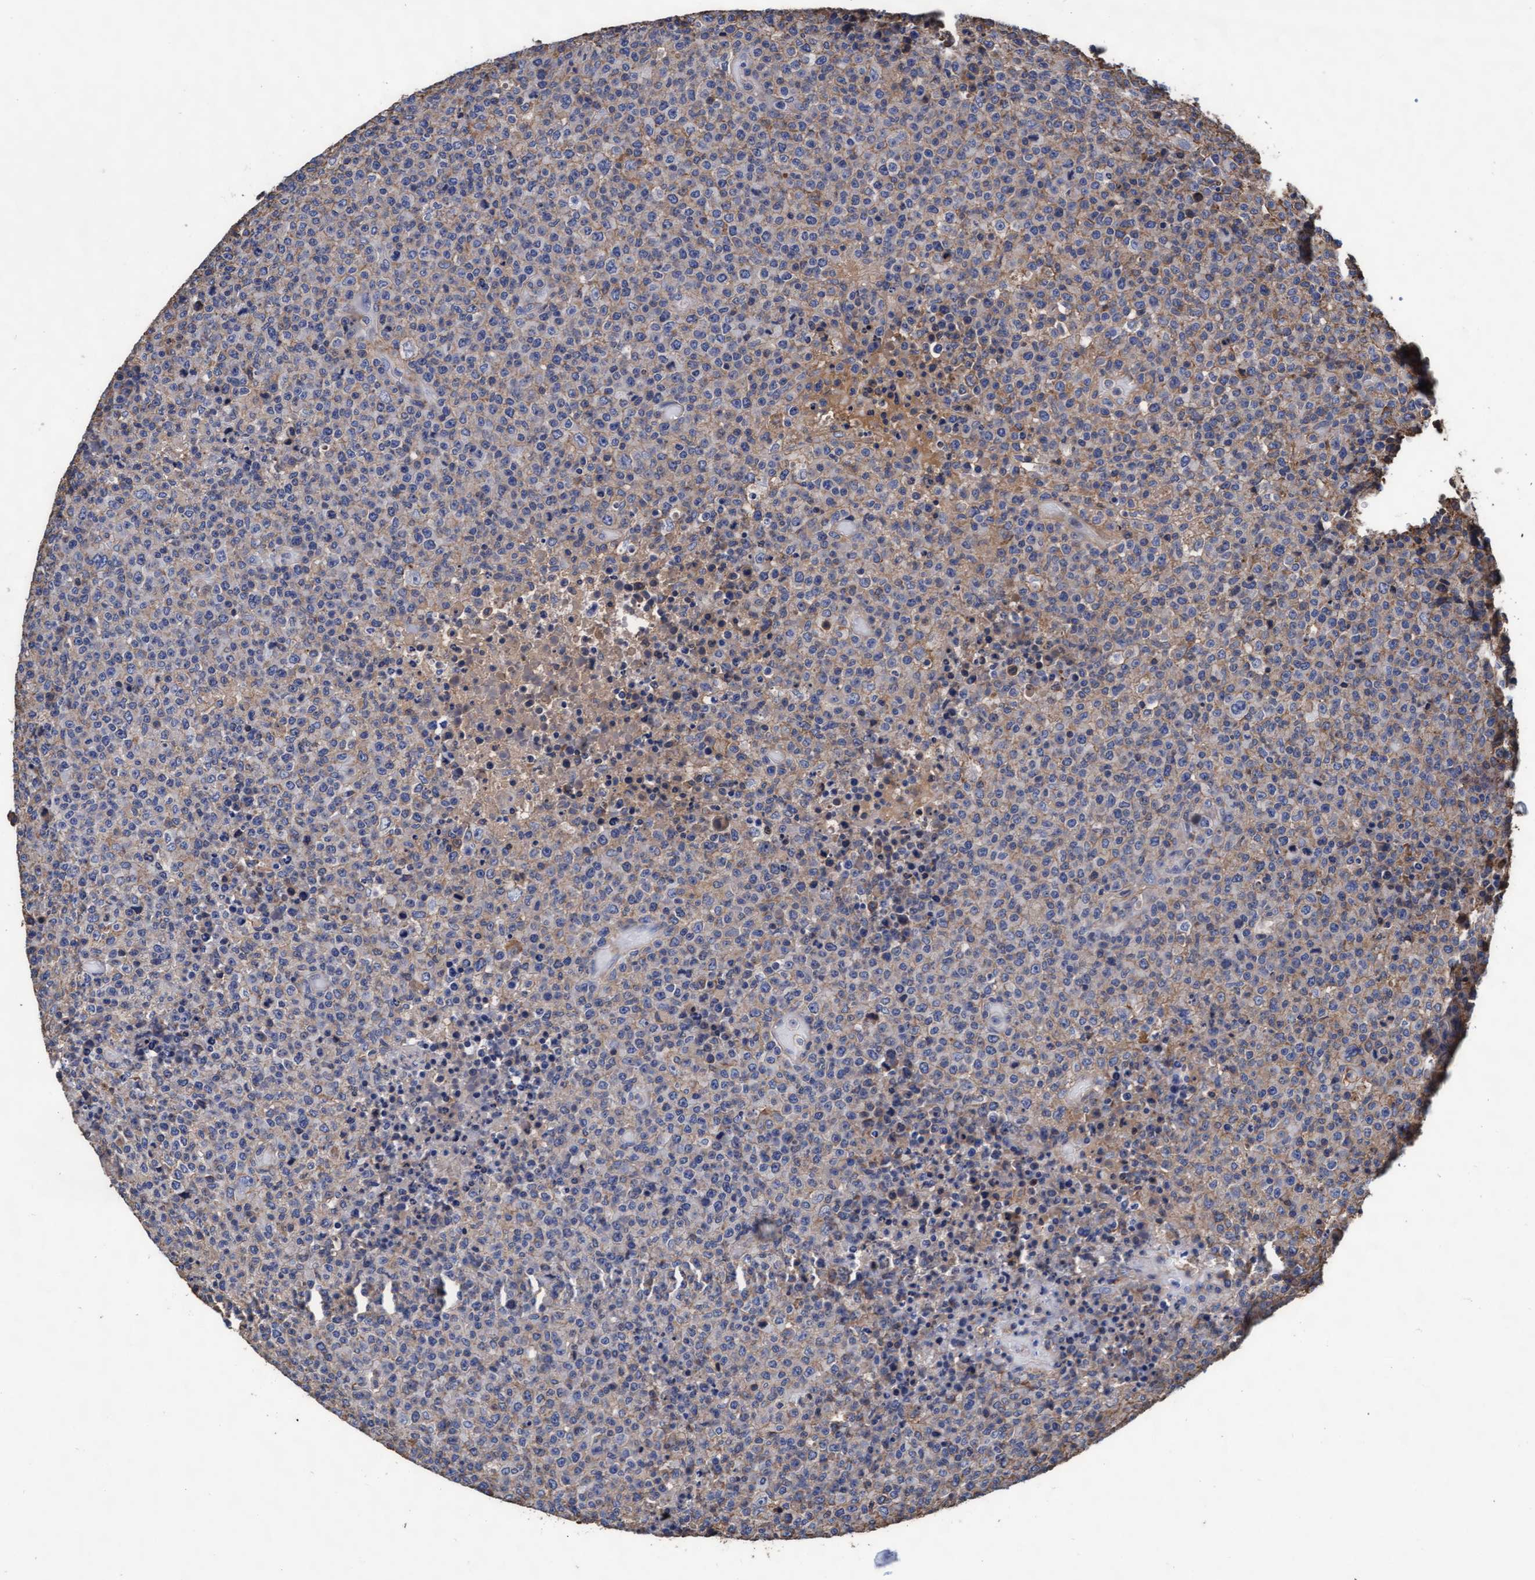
{"staining": {"intensity": "weak", "quantity": "<25%", "location": "cytoplasmic/membranous"}, "tissue": "lymphoma", "cell_type": "Tumor cells", "image_type": "cancer", "snomed": [{"axis": "morphology", "description": "Malignant lymphoma, non-Hodgkin's type, High grade"}, {"axis": "topography", "description": "Lymph node"}], "caption": "A histopathology image of malignant lymphoma, non-Hodgkin's type (high-grade) stained for a protein demonstrates no brown staining in tumor cells. The staining was performed using DAB to visualize the protein expression in brown, while the nuclei were stained in blue with hematoxylin (Magnification: 20x).", "gene": "GRHPR", "patient": {"sex": "male", "age": 13}}